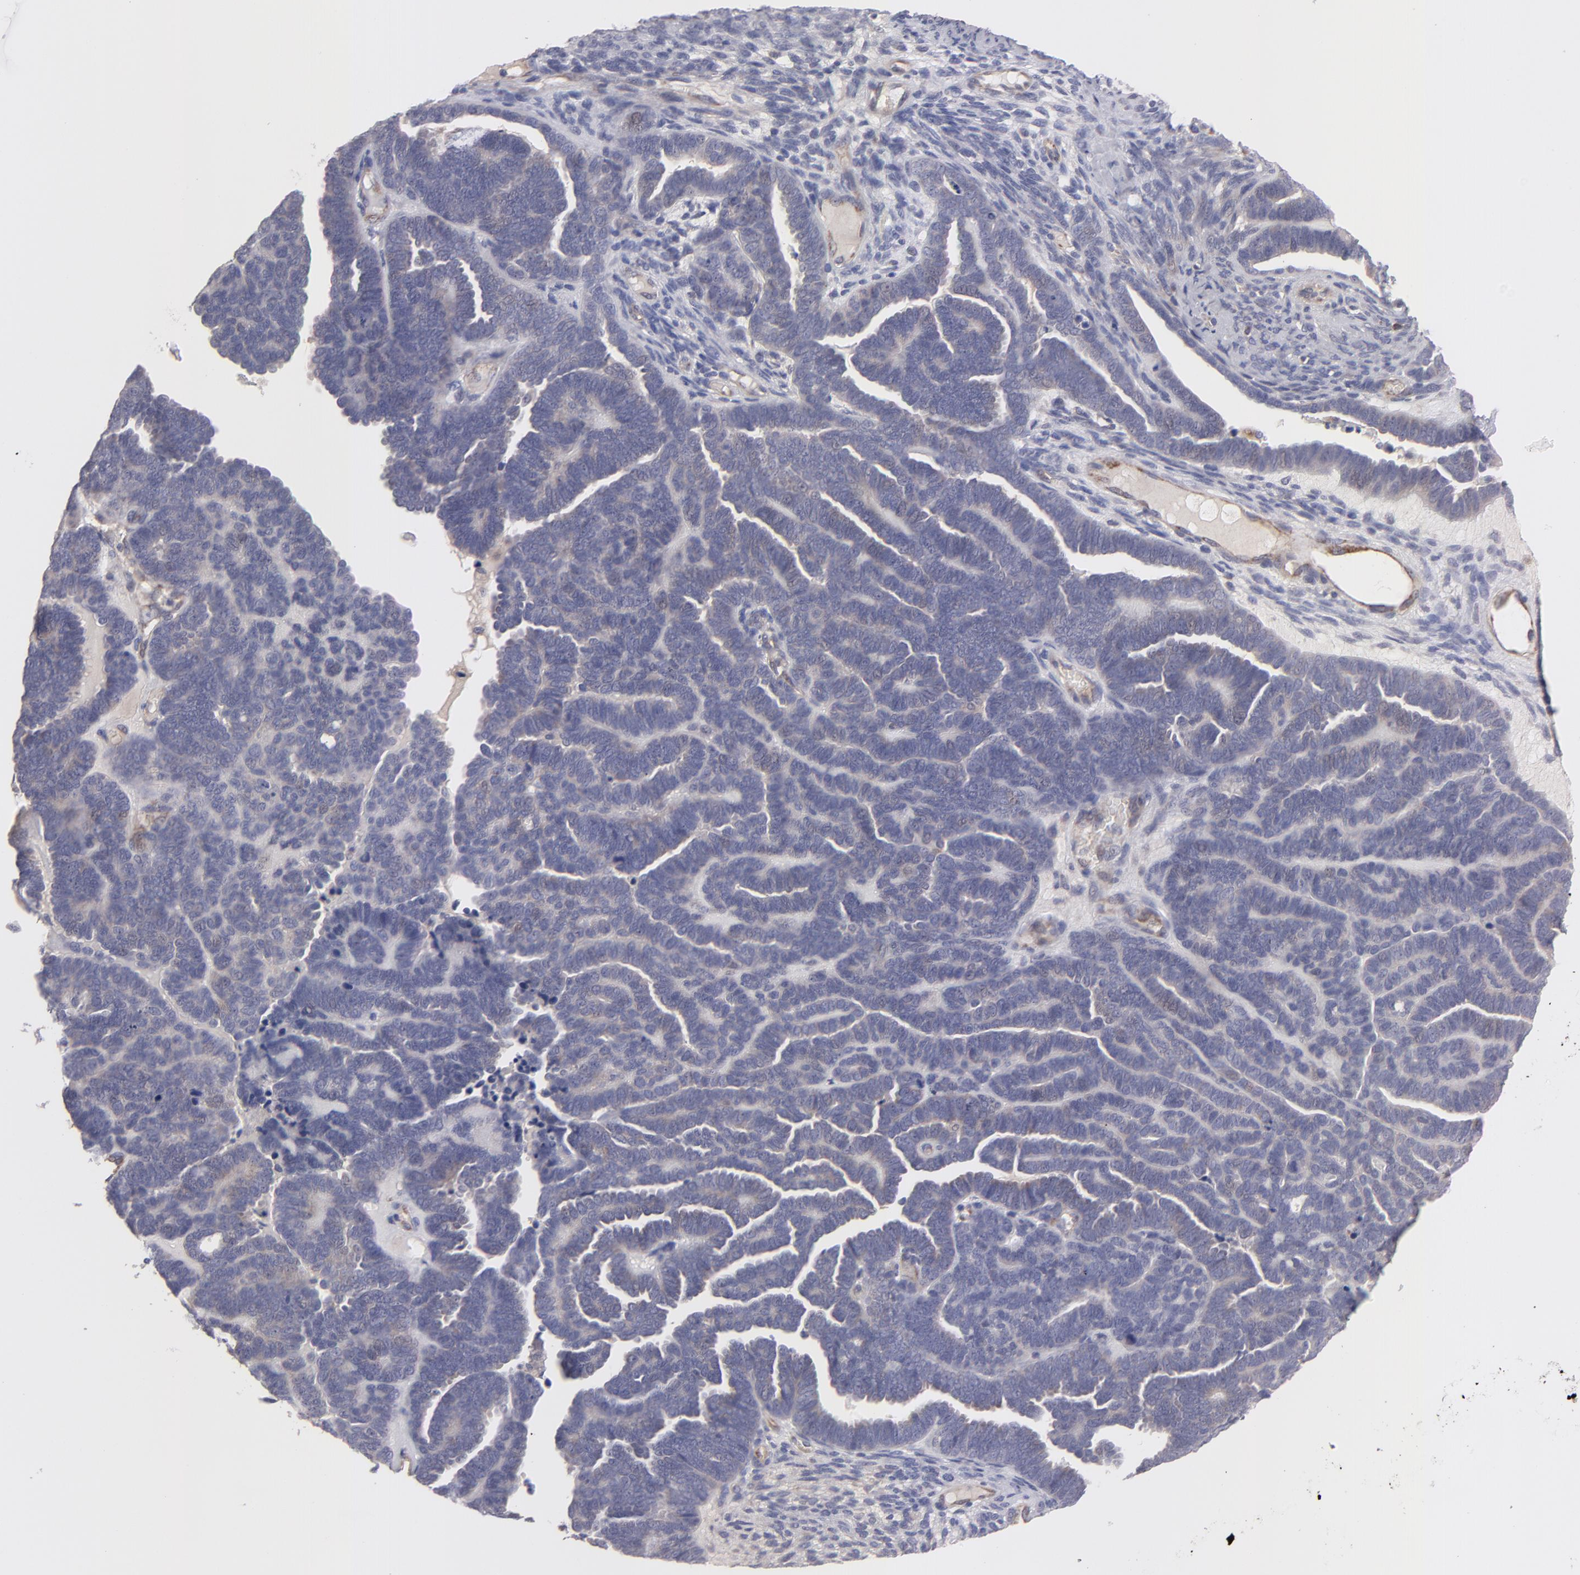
{"staining": {"intensity": "weak", "quantity": "25%-75%", "location": "cytoplasmic/membranous"}, "tissue": "endometrial cancer", "cell_type": "Tumor cells", "image_type": "cancer", "snomed": [{"axis": "morphology", "description": "Neoplasm, malignant, NOS"}, {"axis": "topography", "description": "Endometrium"}], "caption": "Protein staining of malignant neoplasm (endometrial) tissue shows weak cytoplasmic/membranous staining in approximately 25%-75% of tumor cells. The protein is stained brown, and the nuclei are stained in blue (DAB IHC with brightfield microscopy, high magnification).", "gene": "HCCS", "patient": {"sex": "female", "age": 74}}